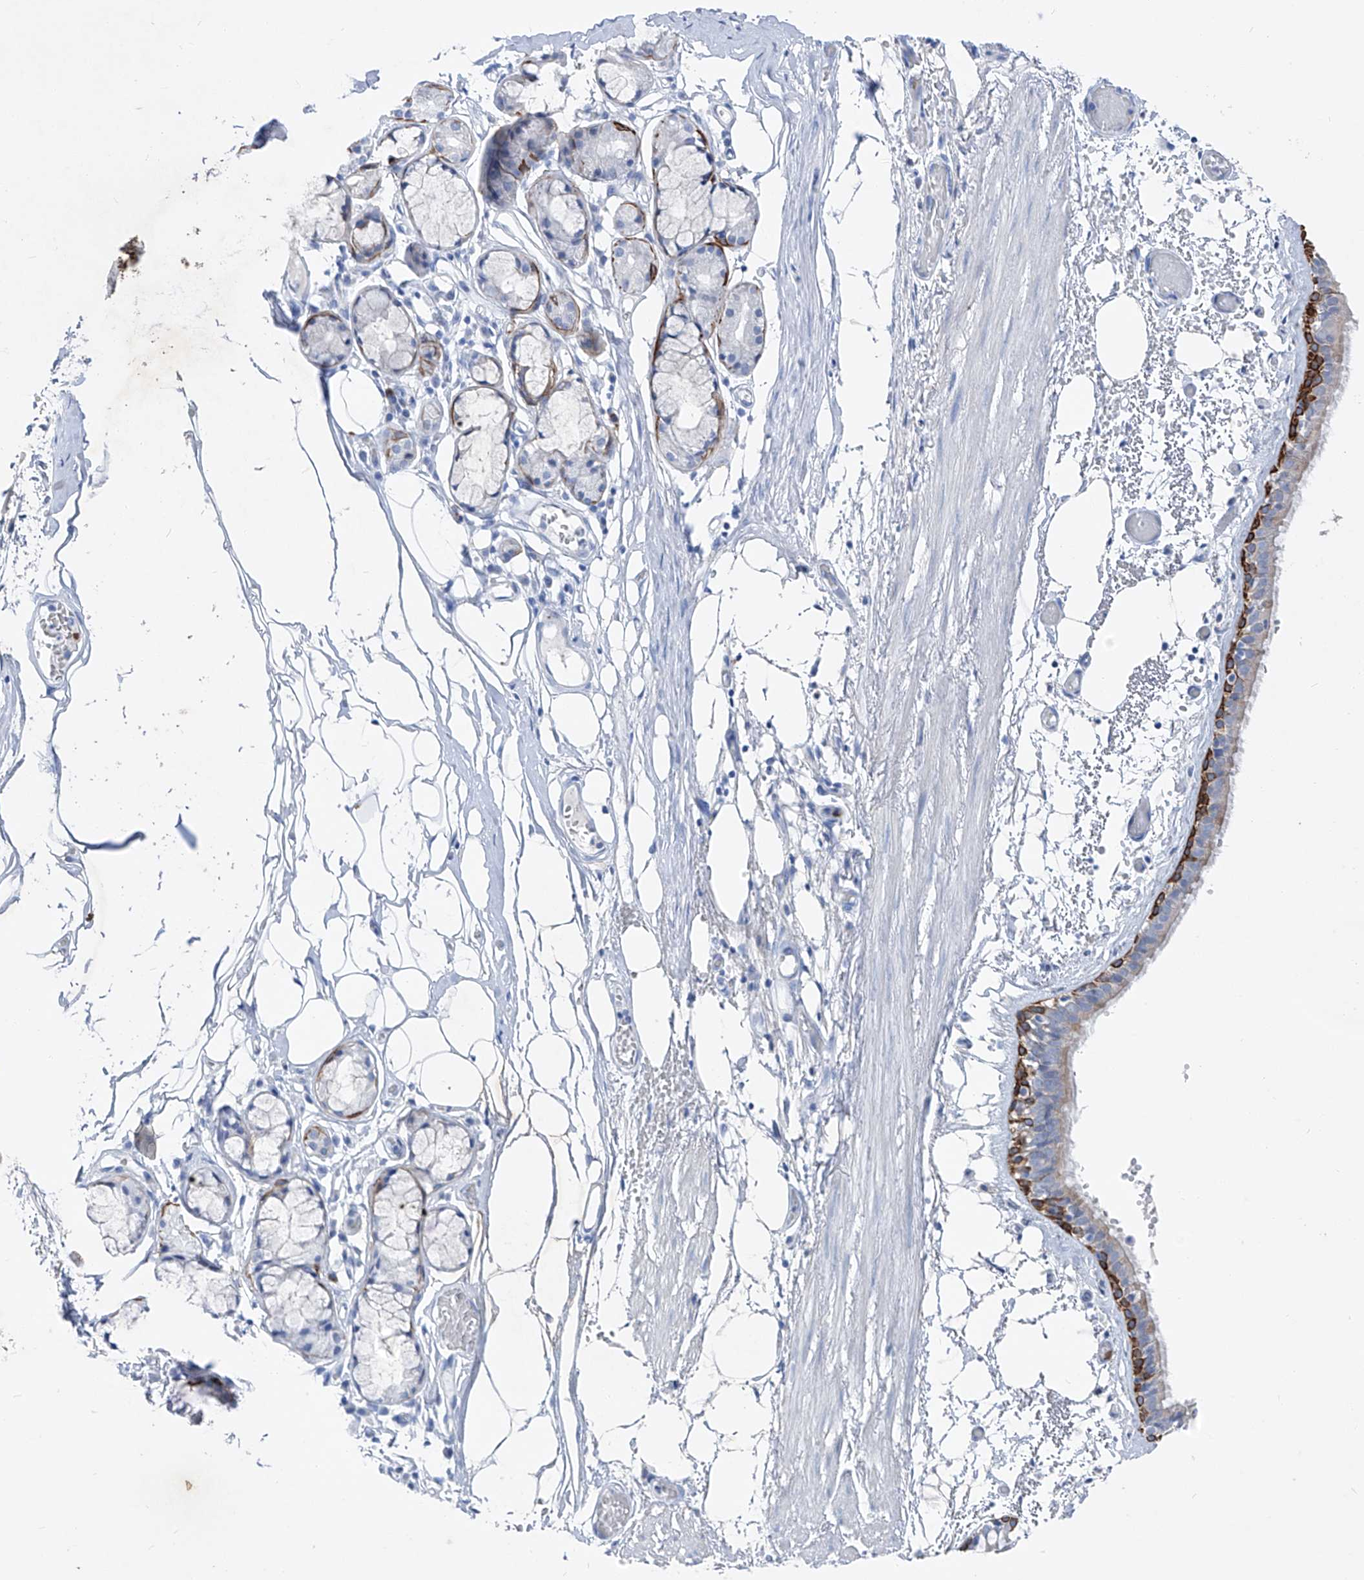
{"staining": {"intensity": "strong", "quantity": "25%-75%", "location": "cytoplasmic/membranous"}, "tissue": "bronchus", "cell_type": "Respiratory epithelial cells", "image_type": "normal", "snomed": [{"axis": "morphology", "description": "Normal tissue, NOS"}, {"axis": "topography", "description": "Bronchus"}, {"axis": "topography", "description": "Lung"}], "caption": "A photomicrograph of bronchus stained for a protein shows strong cytoplasmic/membranous brown staining in respiratory epithelial cells.", "gene": "FRS3", "patient": {"sex": "male", "age": 56}}